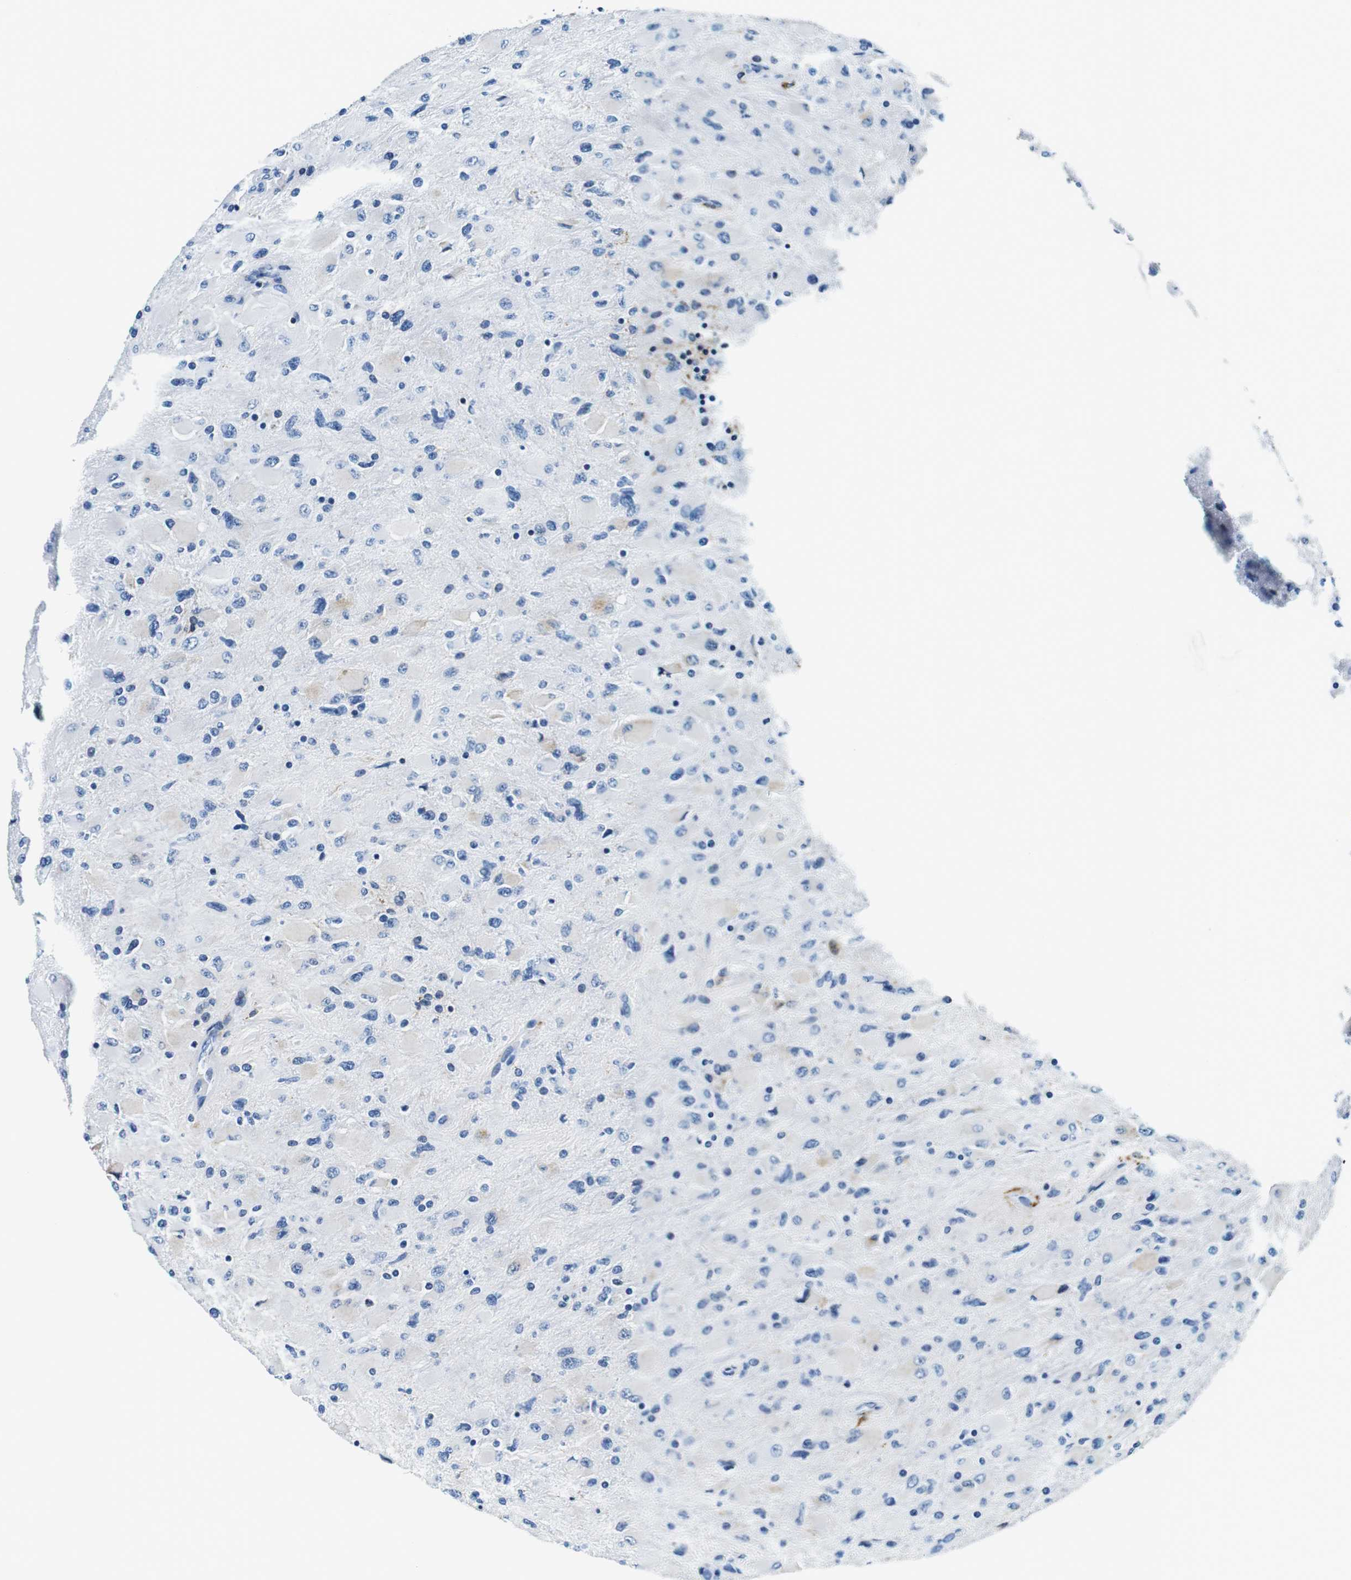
{"staining": {"intensity": "negative", "quantity": "none", "location": "none"}, "tissue": "glioma", "cell_type": "Tumor cells", "image_type": "cancer", "snomed": [{"axis": "morphology", "description": "Glioma, malignant, High grade"}, {"axis": "topography", "description": "Cerebral cortex"}], "caption": "The immunohistochemistry (IHC) histopathology image has no significant positivity in tumor cells of high-grade glioma (malignant) tissue.", "gene": "HLA-DRB1", "patient": {"sex": "female", "age": 36}}